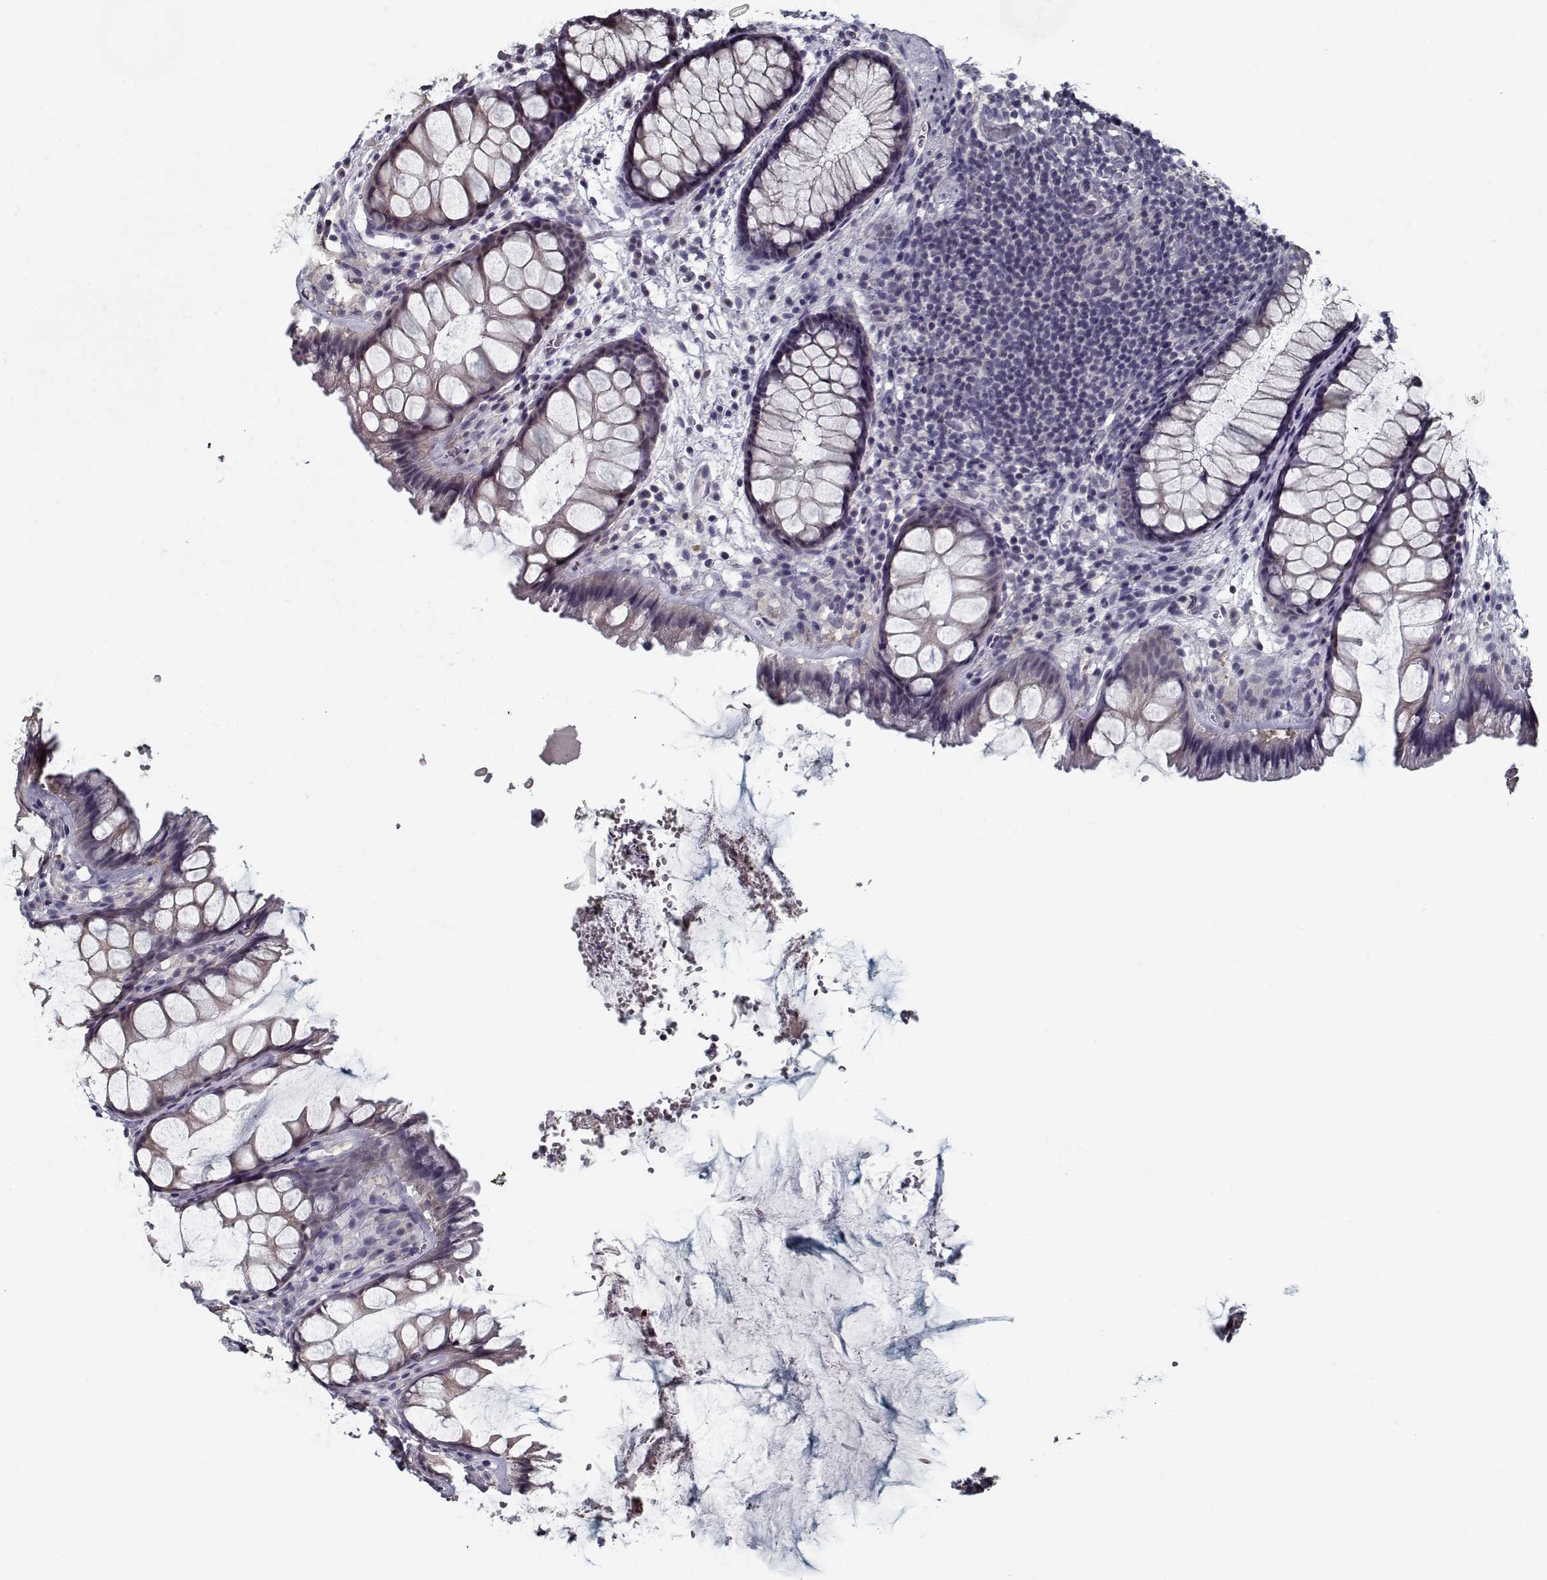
{"staining": {"intensity": "negative", "quantity": "none", "location": "none"}, "tissue": "rectum", "cell_type": "Glandular cells", "image_type": "normal", "snomed": [{"axis": "morphology", "description": "Normal tissue, NOS"}, {"axis": "topography", "description": "Rectum"}], "caption": "Immunohistochemistry micrograph of benign human rectum stained for a protein (brown), which demonstrates no expression in glandular cells.", "gene": "TESPA1", "patient": {"sex": "female", "age": 62}}